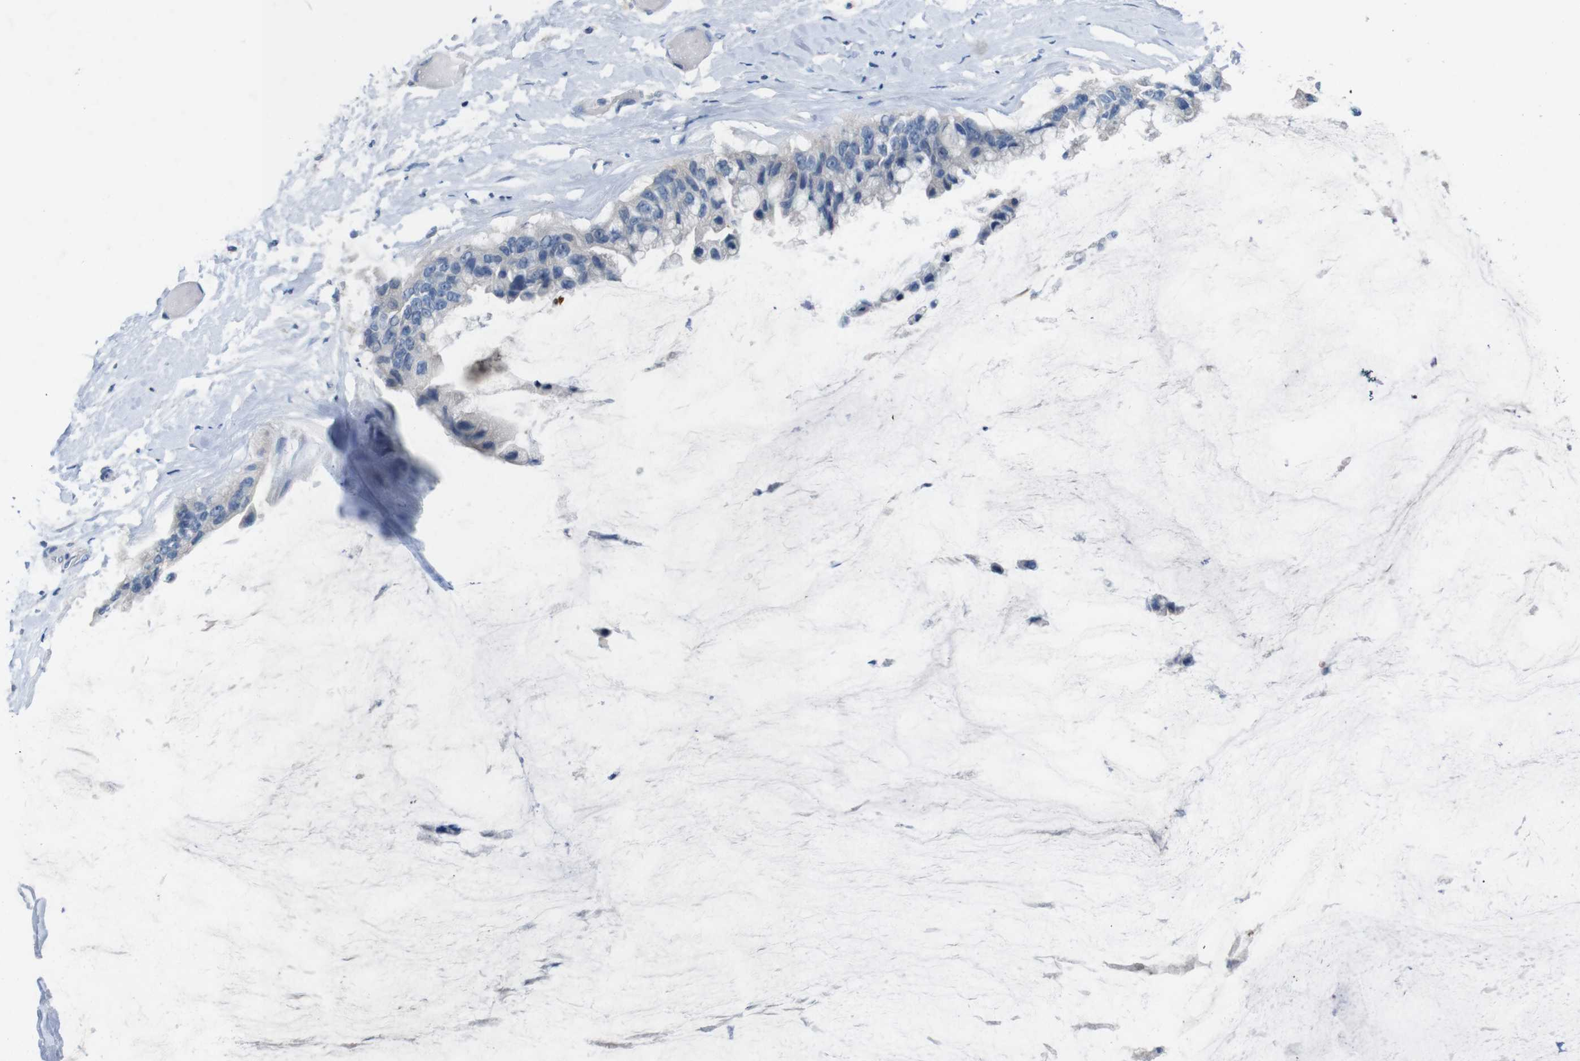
{"staining": {"intensity": "negative", "quantity": "none", "location": "none"}, "tissue": "ovarian cancer", "cell_type": "Tumor cells", "image_type": "cancer", "snomed": [{"axis": "morphology", "description": "Cystadenocarcinoma, mucinous, NOS"}, {"axis": "topography", "description": "Ovary"}], "caption": "The micrograph reveals no significant positivity in tumor cells of ovarian cancer (mucinous cystadenocarcinoma). (Immunohistochemistry, brightfield microscopy, high magnification).", "gene": "SLC2A8", "patient": {"sex": "female", "age": 39}}